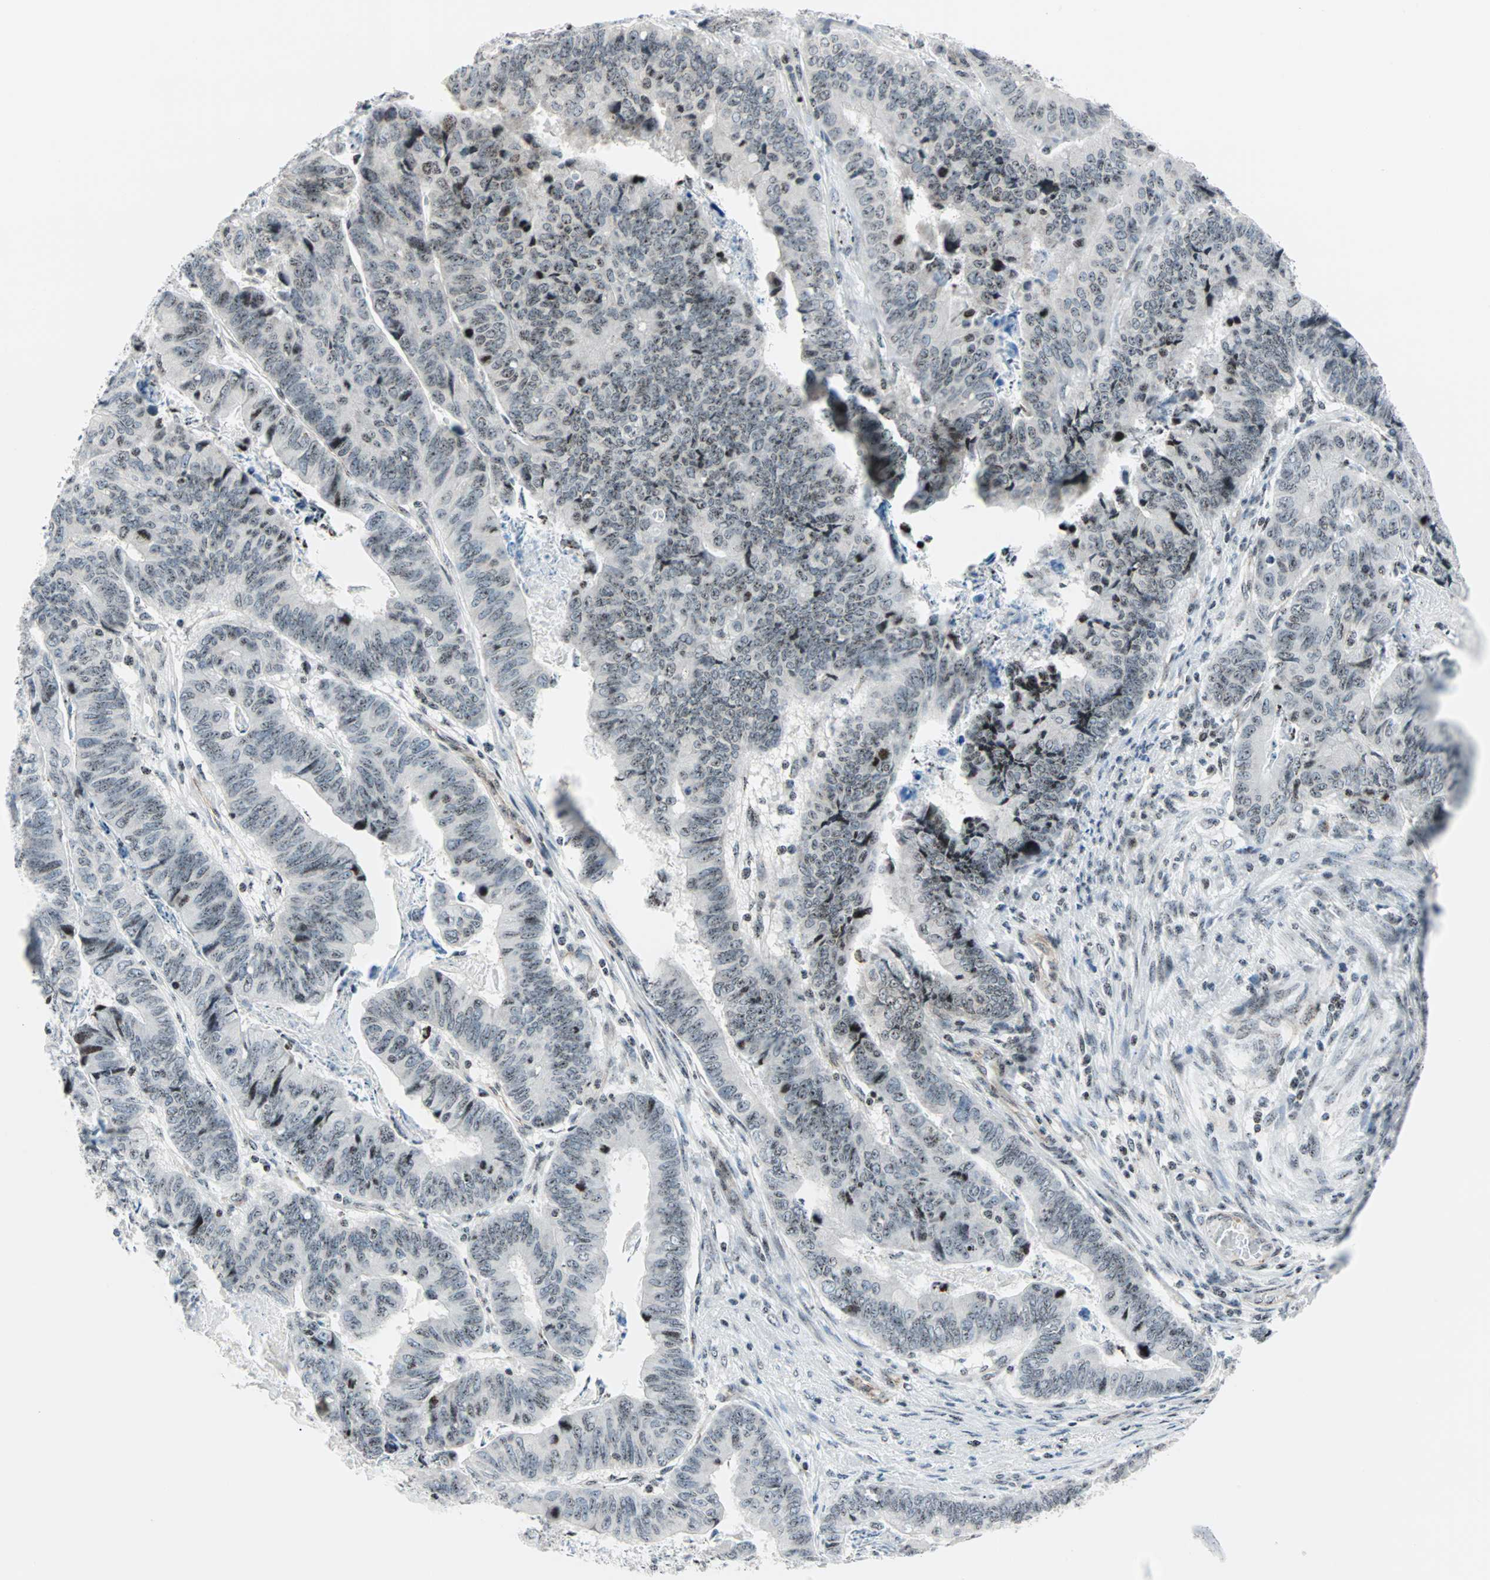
{"staining": {"intensity": "weak", "quantity": ">75%", "location": "nuclear"}, "tissue": "stomach cancer", "cell_type": "Tumor cells", "image_type": "cancer", "snomed": [{"axis": "morphology", "description": "Adenocarcinoma, NOS"}, {"axis": "topography", "description": "Stomach, lower"}], "caption": "Immunohistochemical staining of human stomach cancer (adenocarcinoma) exhibits weak nuclear protein positivity in approximately >75% of tumor cells. (DAB (3,3'-diaminobenzidine) IHC with brightfield microscopy, high magnification).", "gene": "CENPA", "patient": {"sex": "male", "age": 77}}